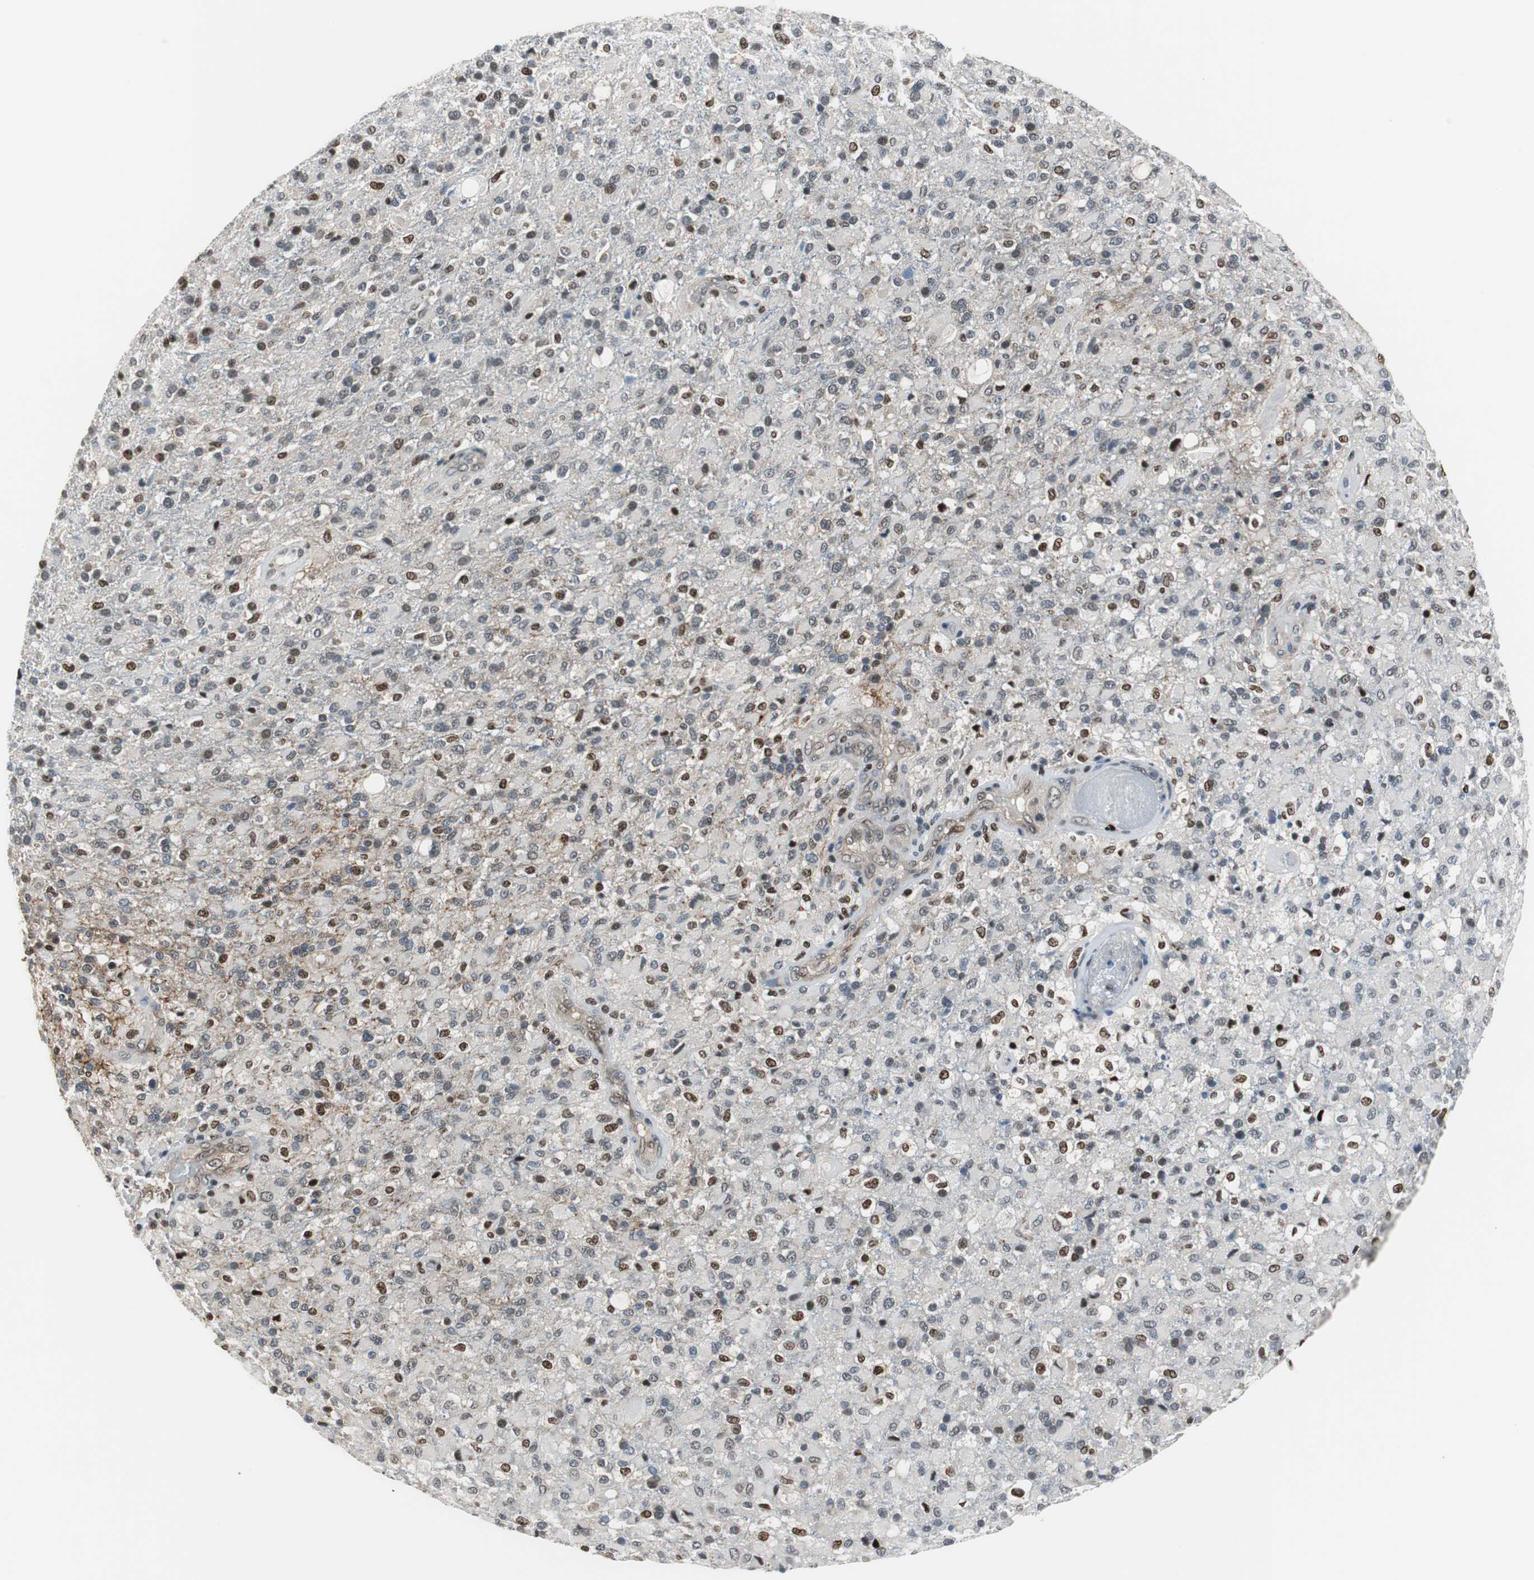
{"staining": {"intensity": "moderate", "quantity": "25%-75%", "location": "nuclear"}, "tissue": "glioma", "cell_type": "Tumor cells", "image_type": "cancer", "snomed": [{"axis": "morphology", "description": "Glioma, malignant, High grade"}, {"axis": "topography", "description": "Brain"}], "caption": "This is a micrograph of IHC staining of glioma, which shows moderate expression in the nuclear of tumor cells.", "gene": "MAFB", "patient": {"sex": "male", "age": 71}}